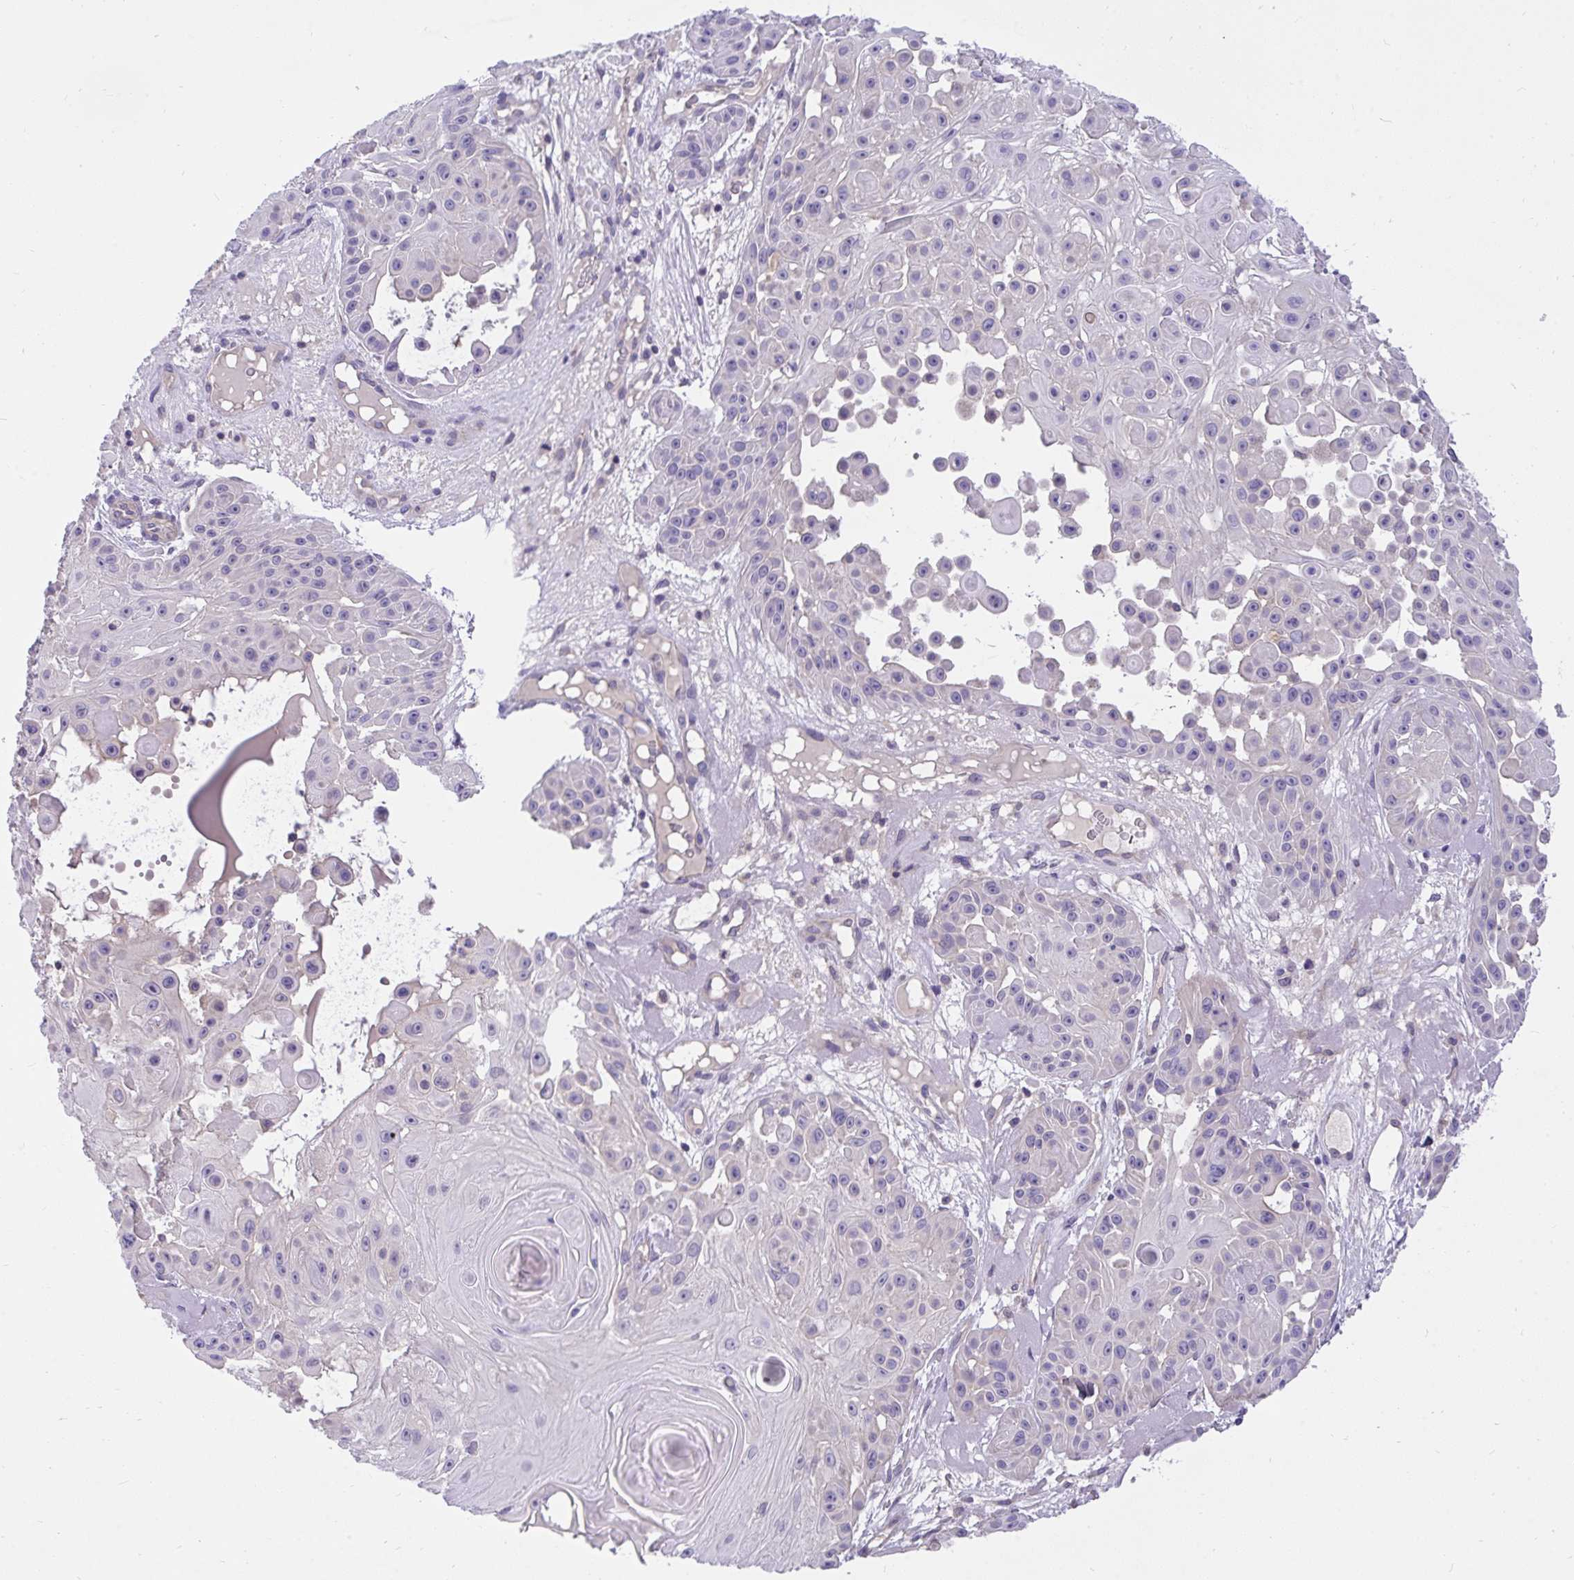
{"staining": {"intensity": "negative", "quantity": "none", "location": "none"}, "tissue": "skin cancer", "cell_type": "Tumor cells", "image_type": "cancer", "snomed": [{"axis": "morphology", "description": "Squamous cell carcinoma, NOS"}, {"axis": "topography", "description": "Skin"}], "caption": "IHC of human squamous cell carcinoma (skin) exhibits no positivity in tumor cells.", "gene": "TLN2", "patient": {"sex": "male", "age": 91}}